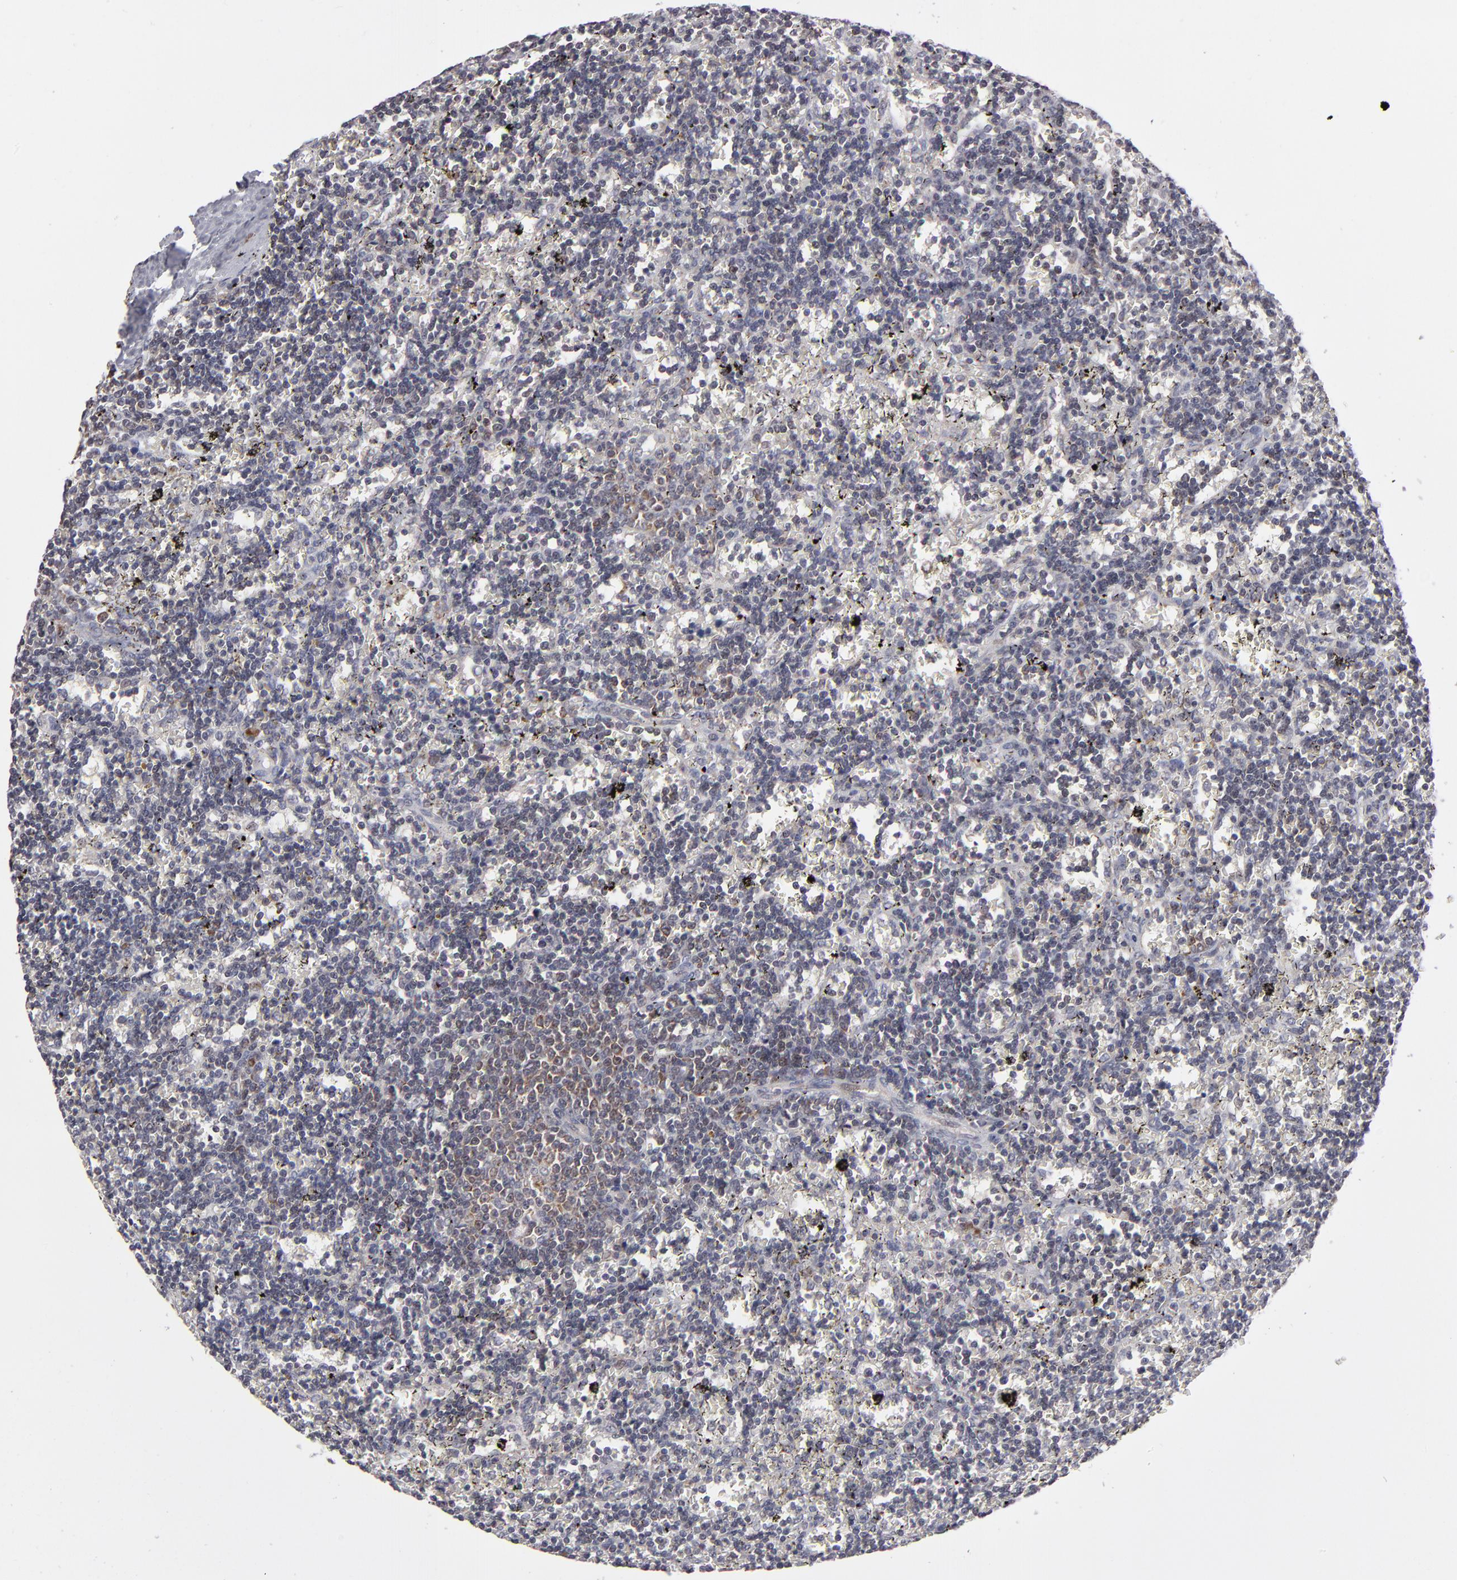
{"staining": {"intensity": "weak", "quantity": "<25%", "location": "cytoplasmic/membranous"}, "tissue": "lymphoma", "cell_type": "Tumor cells", "image_type": "cancer", "snomed": [{"axis": "morphology", "description": "Malignant lymphoma, non-Hodgkin's type, Low grade"}, {"axis": "topography", "description": "Spleen"}], "caption": "This histopathology image is of malignant lymphoma, non-Hodgkin's type (low-grade) stained with immunohistochemistry to label a protein in brown with the nuclei are counter-stained blue. There is no staining in tumor cells.", "gene": "GLCCI1", "patient": {"sex": "male", "age": 60}}